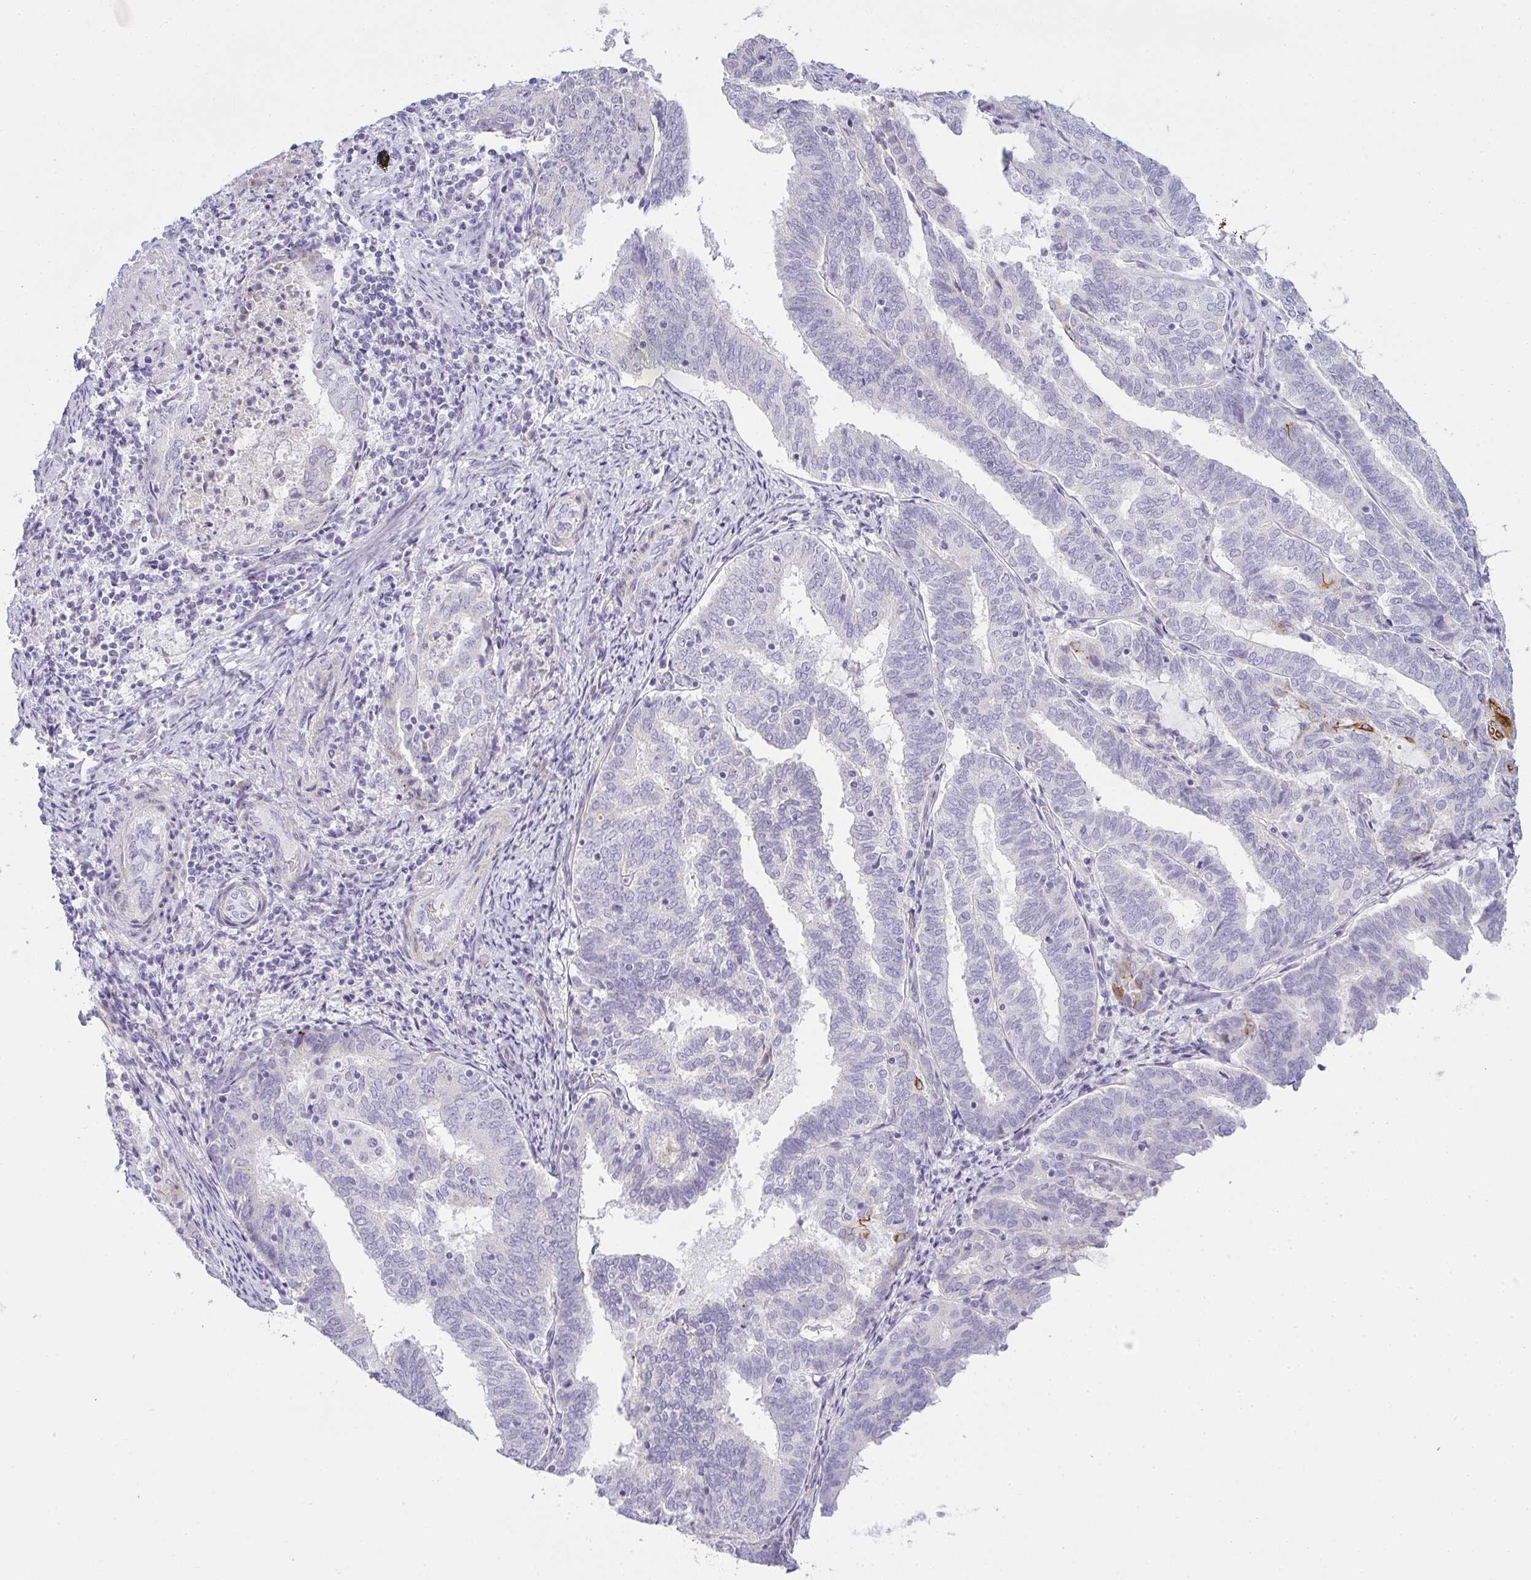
{"staining": {"intensity": "negative", "quantity": "none", "location": "none"}, "tissue": "endometrial cancer", "cell_type": "Tumor cells", "image_type": "cancer", "snomed": [{"axis": "morphology", "description": "Adenocarcinoma, NOS"}, {"axis": "topography", "description": "Endometrium"}], "caption": "Protein analysis of adenocarcinoma (endometrial) demonstrates no significant positivity in tumor cells.", "gene": "SIRPB2", "patient": {"sex": "female", "age": 80}}